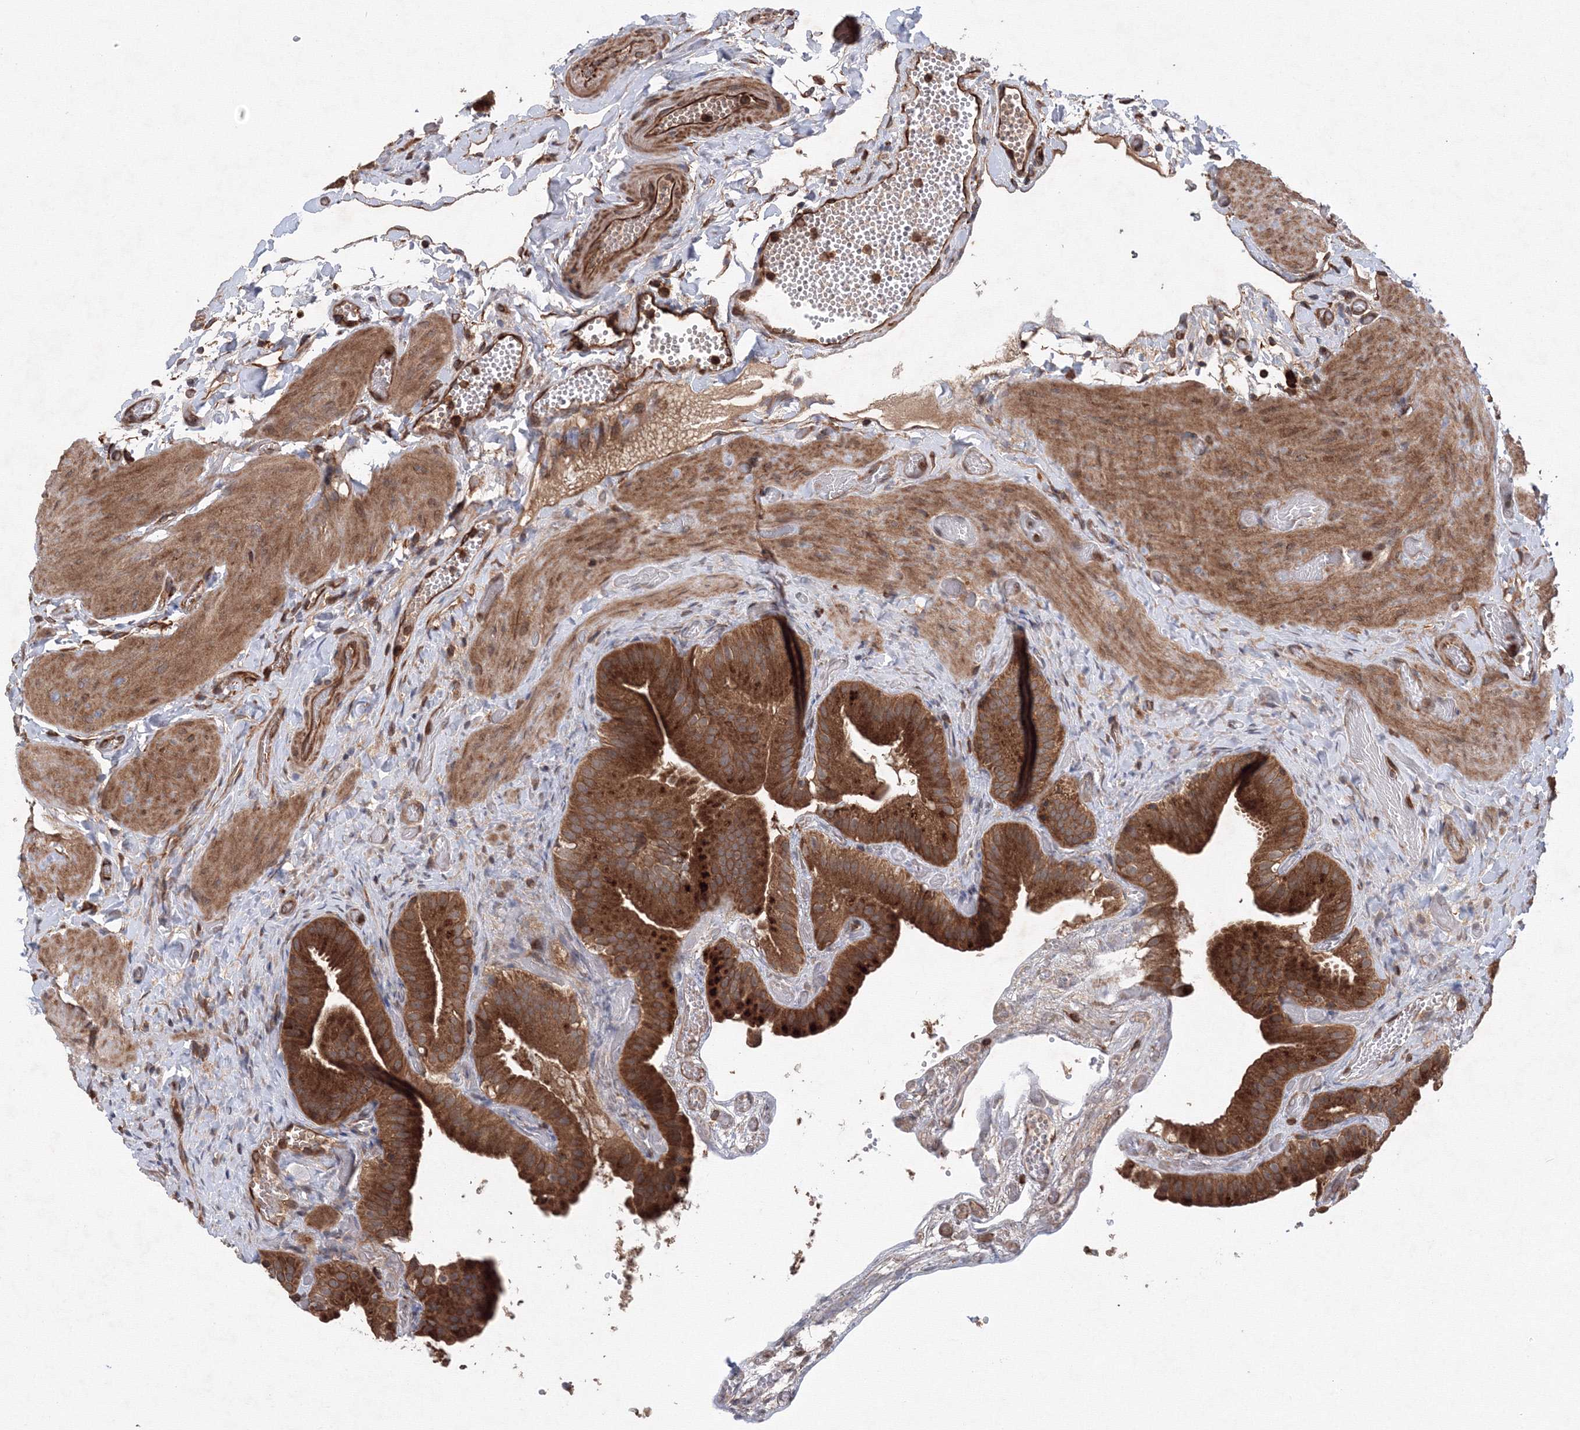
{"staining": {"intensity": "strong", "quantity": ">75%", "location": "cytoplasmic/membranous"}, "tissue": "gallbladder", "cell_type": "Glandular cells", "image_type": "normal", "snomed": [{"axis": "morphology", "description": "Normal tissue, NOS"}, {"axis": "topography", "description": "Gallbladder"}], "caption": "Glandular cells reveal strong cytoplasmic/membranous positivity in approximately >75% of cells in benign gallbladder. The protein of interest is shown in brown color, while the nuclei are stained blue.", "gene": "ATG3", "patient": {"sex": "female", "age": 64}}